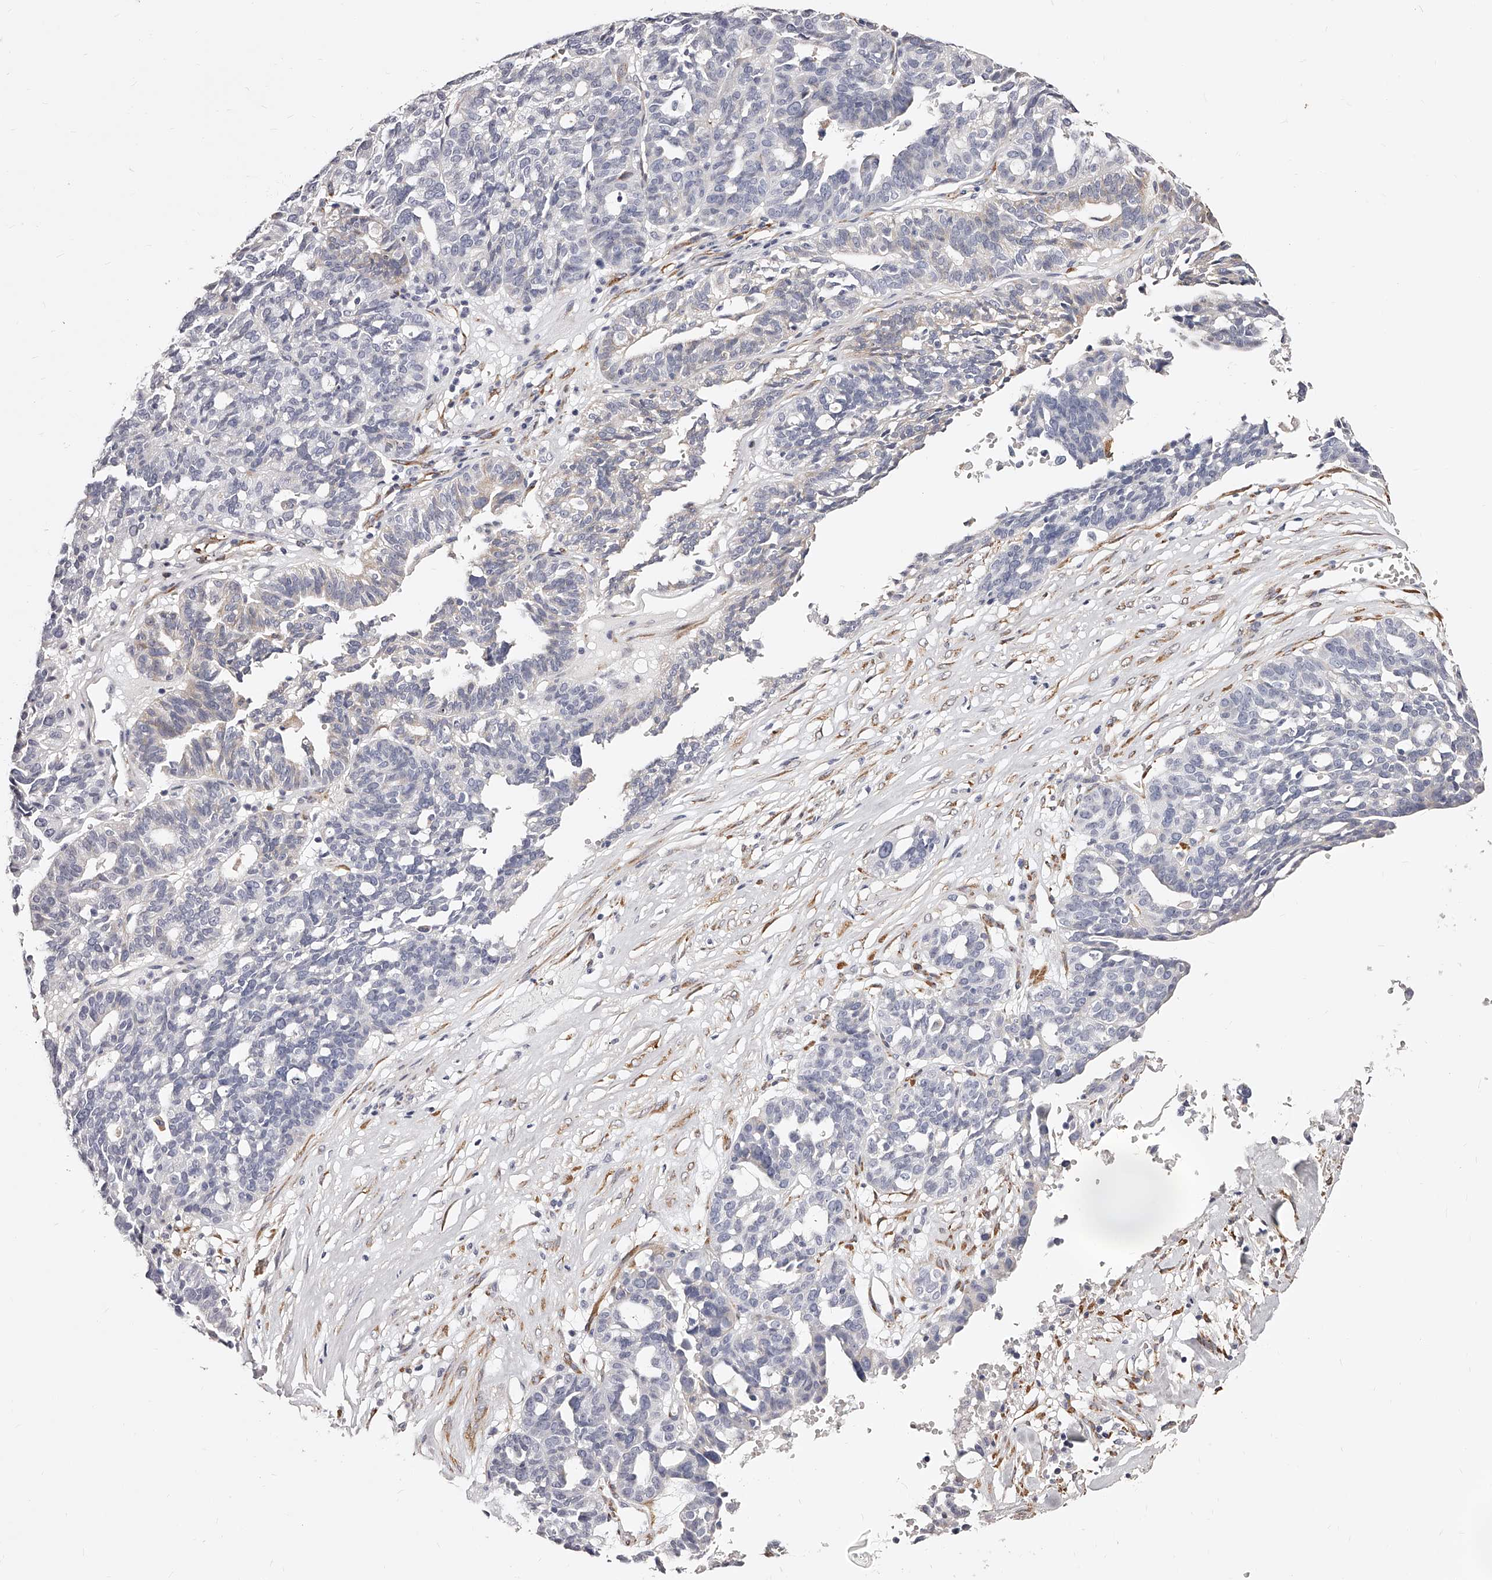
{"staining": {"intensity": "negative", "quantity": "none", "location": "none"}, "tissue": "ovarian cancer", "cell_type": "Tumor cells", "image_type": "cancer", "snomed": [{"axis": "morphology", "description": "Cystadenocarcinoma, serous, NOS"}, {"axis": "topography", "description": "Ovary"}], "caption": "There is no significant expression in tumor cells of ovarian serous cystadenocarcinoma. (IHC, brightfield microscopy, high magnification).", "gene": "CD82", "patient": {"sex": "female", "age": 59}}